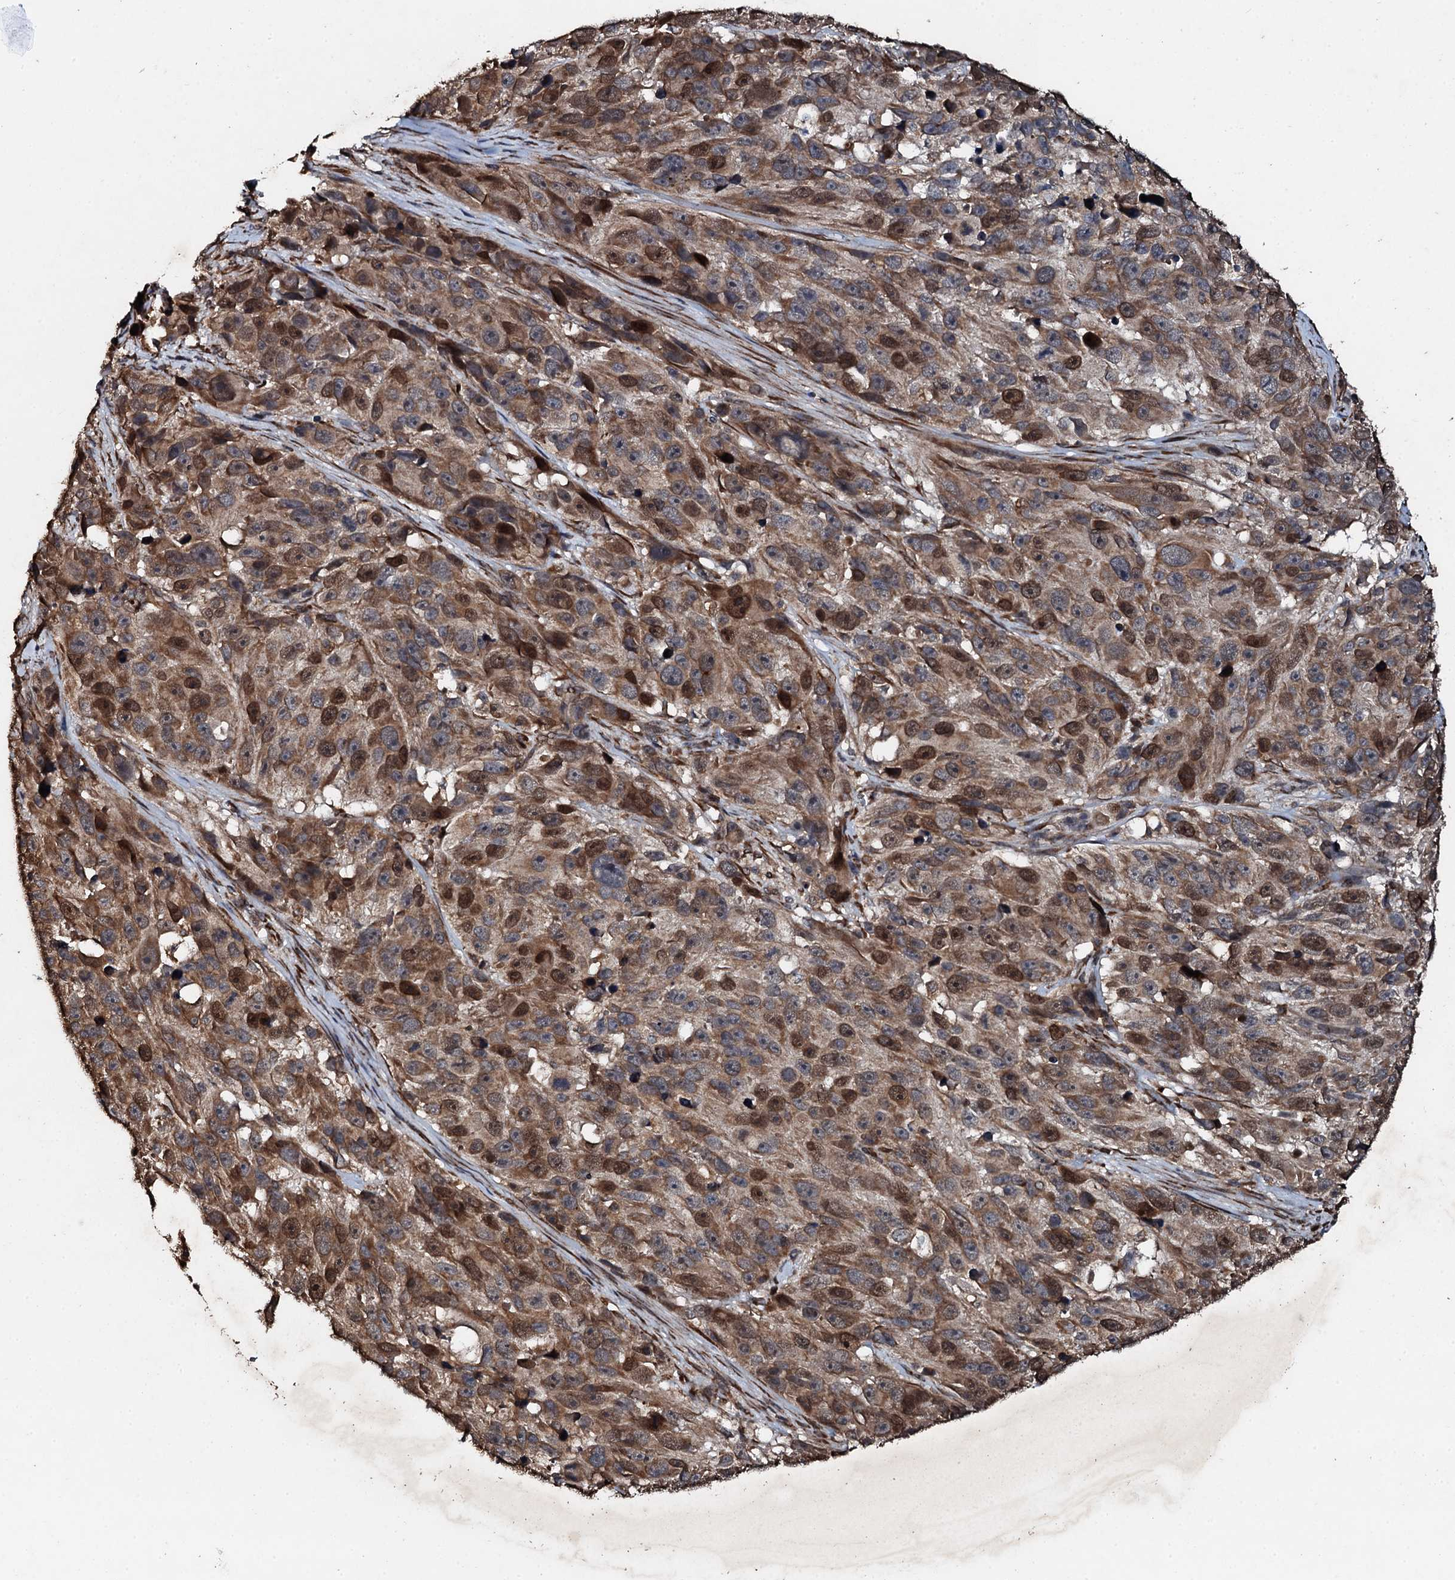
{"staining": {"intensity": "moderate", "quantity": ">75%", "location": "cytoplasmic/membranous,nuclear"}, "tissue": "melanoma", "cell_type": "Tumor cells", "image_type": "cancer", "snomed": [{"axis": "morphology", "description": "Malignant melanoma, NOS"}, {"axis": "topography", "description": "Skin"}], "caption": "The image shows staining of melanoma, revealing moderate cytoplasmic/membranous and nuclear protein staining (brown color) within tumor cells. Immunohistochemistry stains the protein of interest in brown and the nuclei are stained blue.", "gene": "ADAMTS10", "patient": {"sex": "male", "age": 84}}